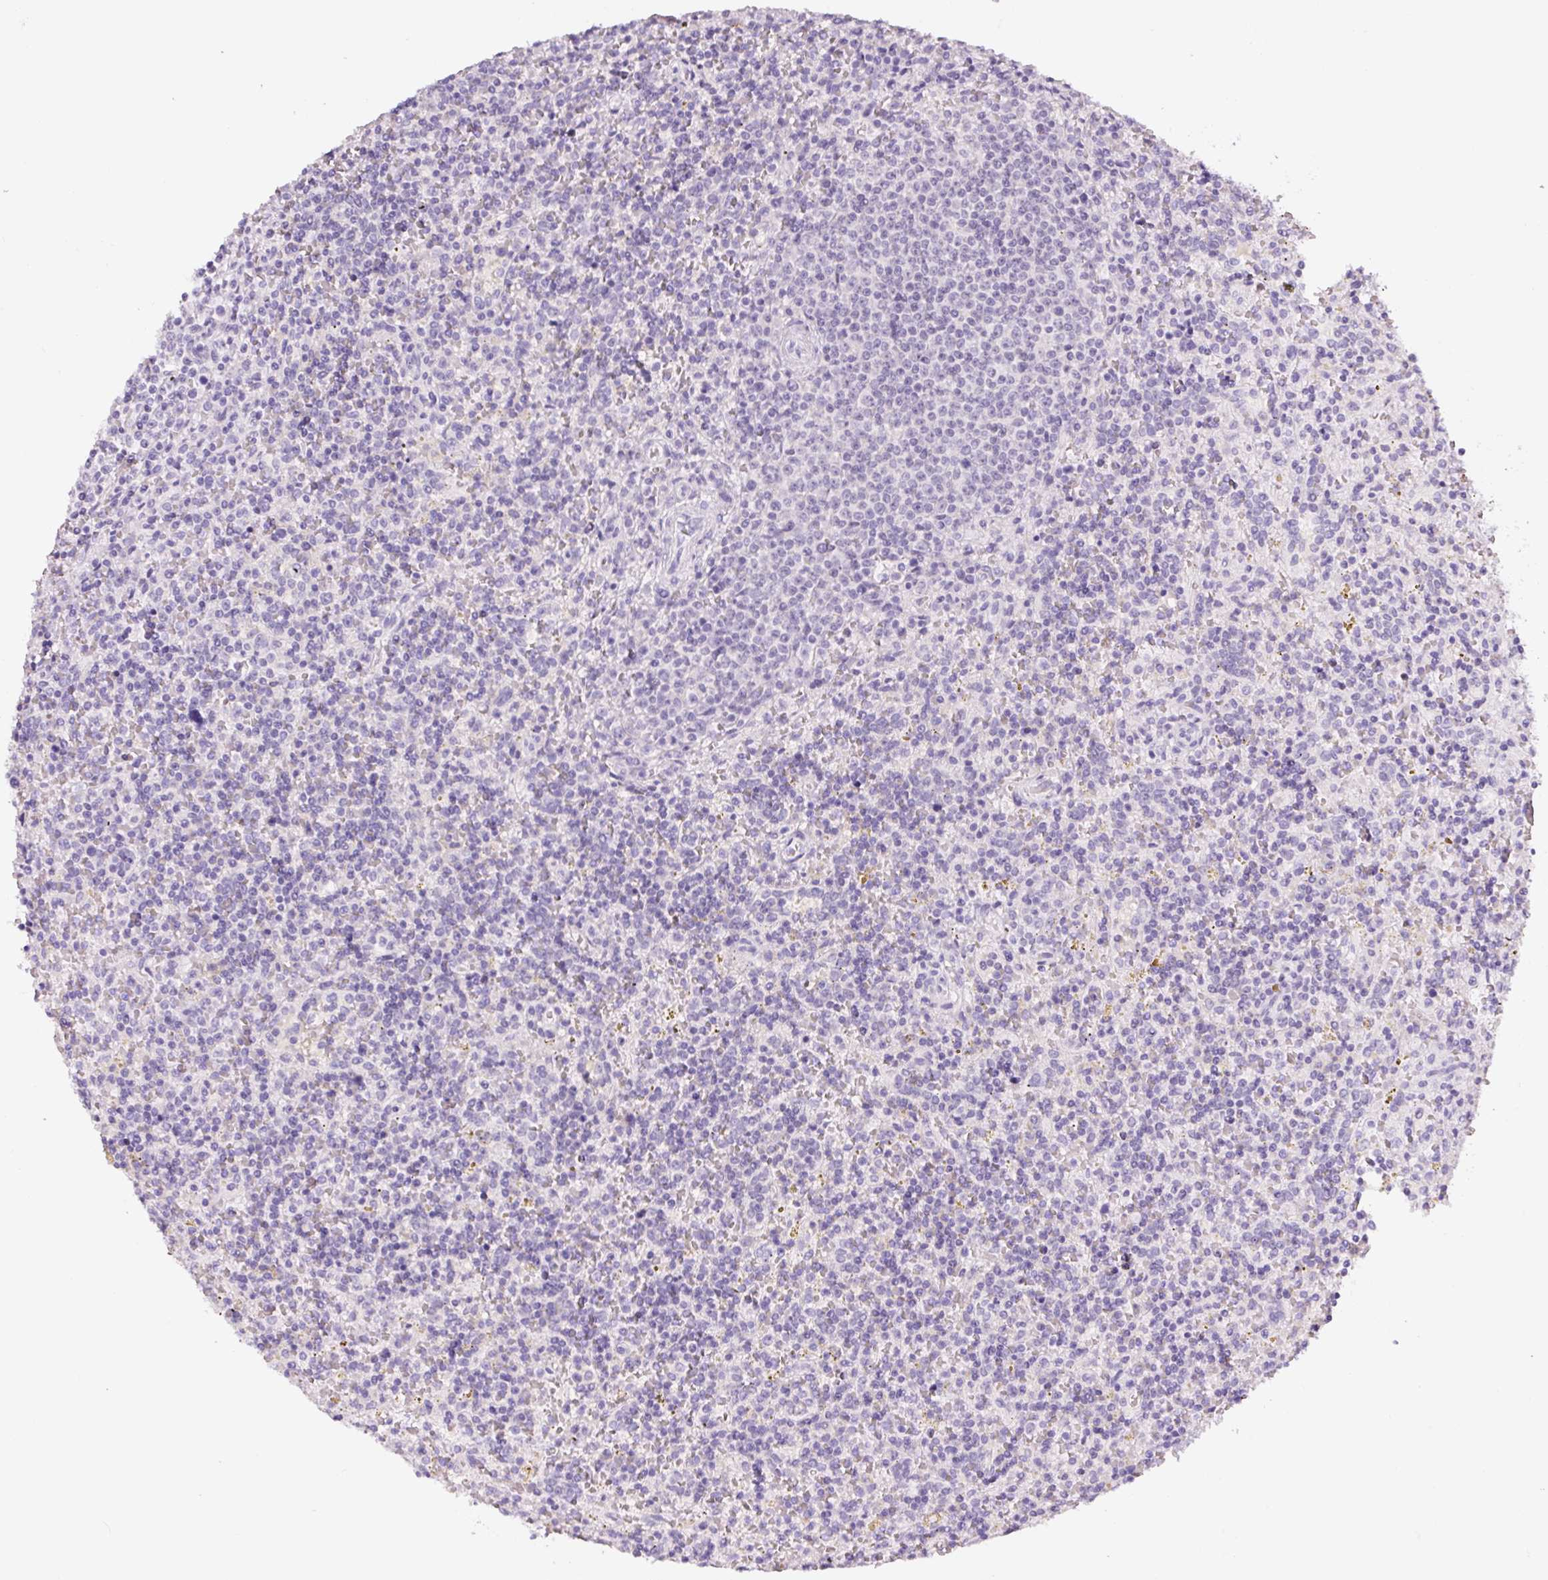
{"staining": {"intensity": "negative", "quantity": "none", "location": "none"}, "tissue": "lymphoma", "cell_type": "Tumor cells", "image_type": "cancer", "snomed": [{"axis": "morphology", "description": "Malignant lymphoma, non-Hodgkin's type, Low grade"}, {"axis": "topography", "description": "Spleen"}], "caption": "Immunohistochemistry (IHC) photomicrograph of neoplastic tissue: human lymphoma stained with DAB displays no significant protein positivity in tumor cells. Brightfield microscopy of IHC stained with DAB (3,3'-diaminobenzidine) (brown) and hematoxylin (blue), captured at high magnification.", "gene": "SIX1", "patient": {"sex": "male", "age": 67}}